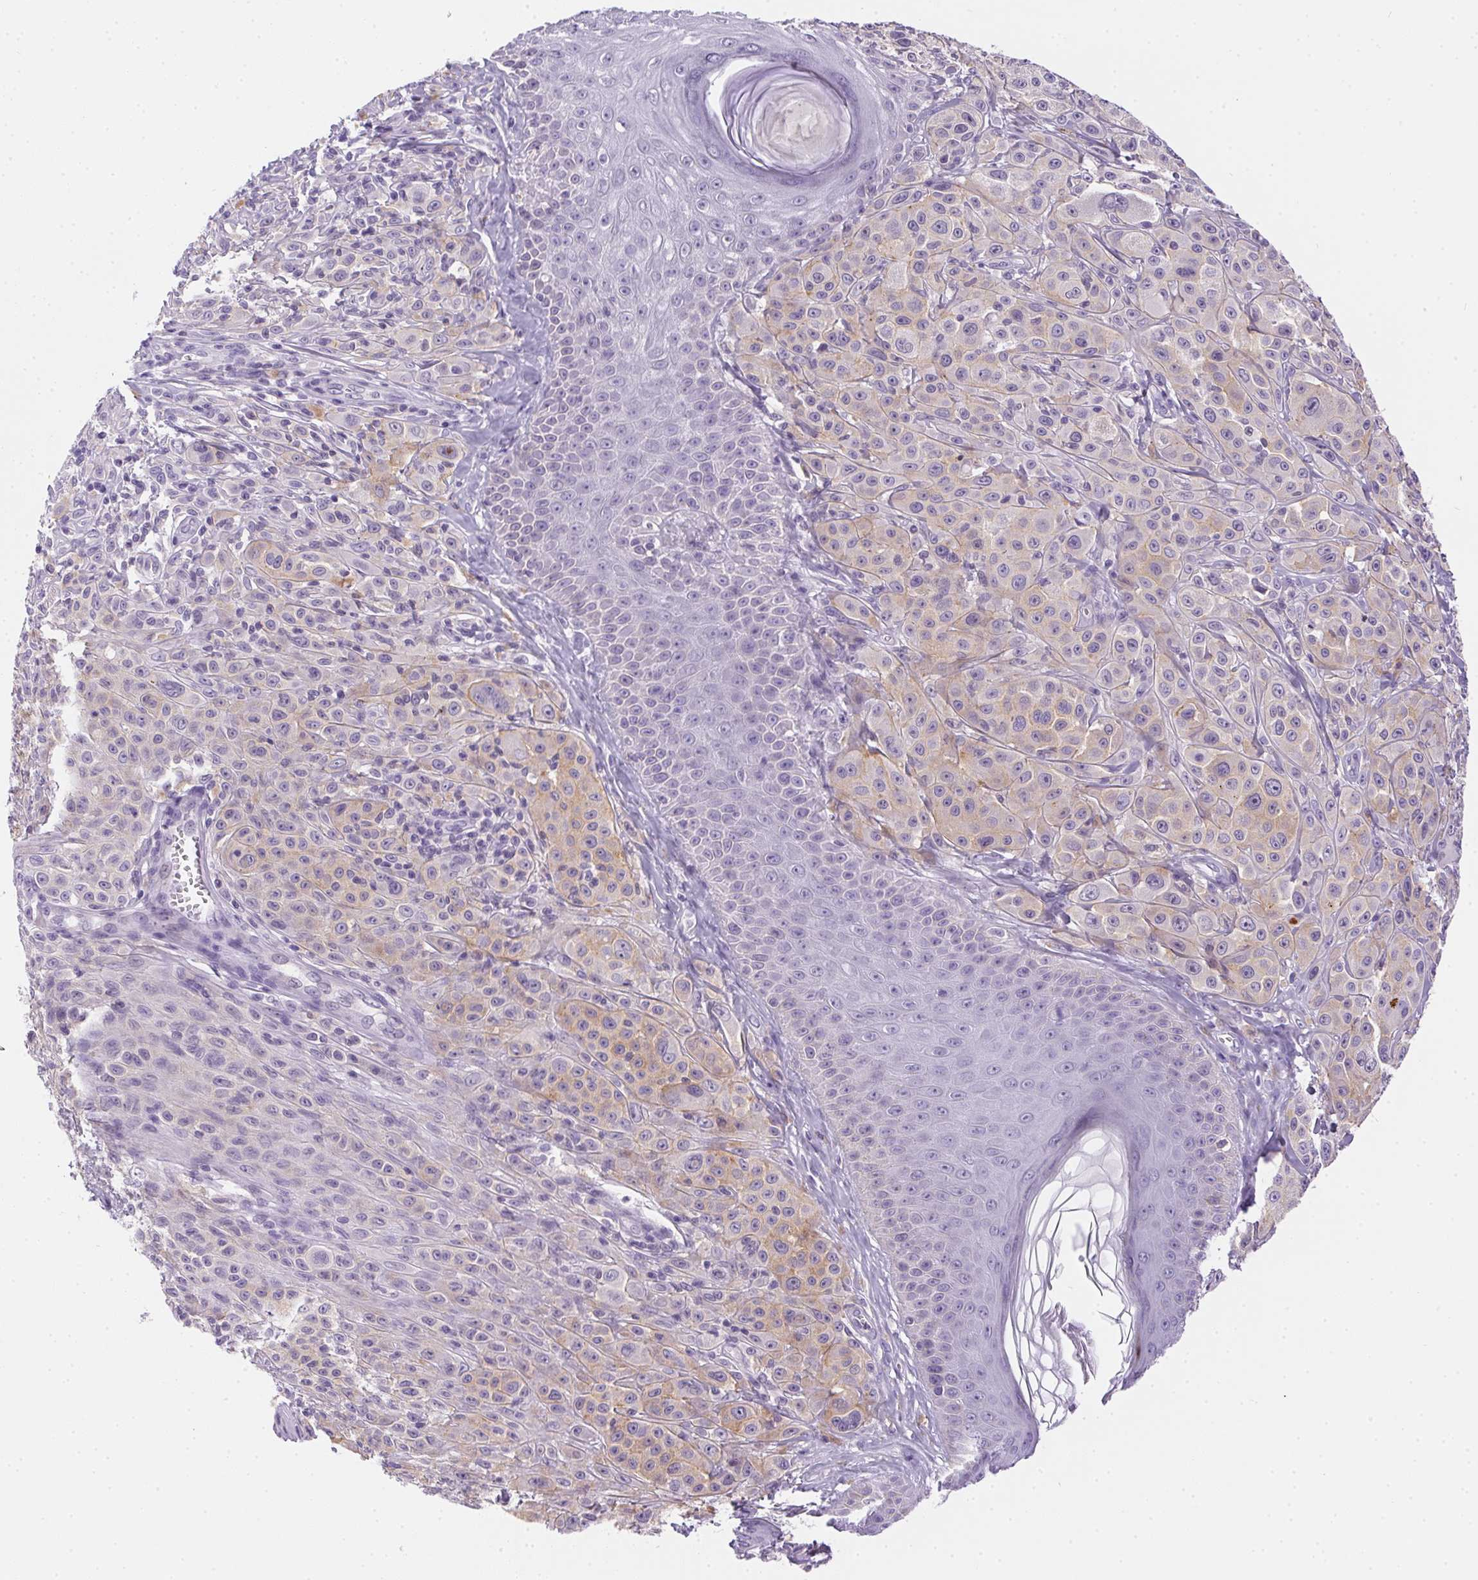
{"staining": {"intensity": "negative", "quantity": "none", "location": "none"}, "tissue": "melanoma", "cell_type": "Tumor cells", "image_type": "cancer", "snomed": [{"axis": "morphology", "description": "Malignant melanoma, NOS"}, {"axis": "topography", "description": "Skin"}], "caption": "Photomicrograph shows no protein staining in tumor cells of malignant melanoma tissue.", "gene": "SSTR4", "patient": {"sex": "male", "age": 67}}